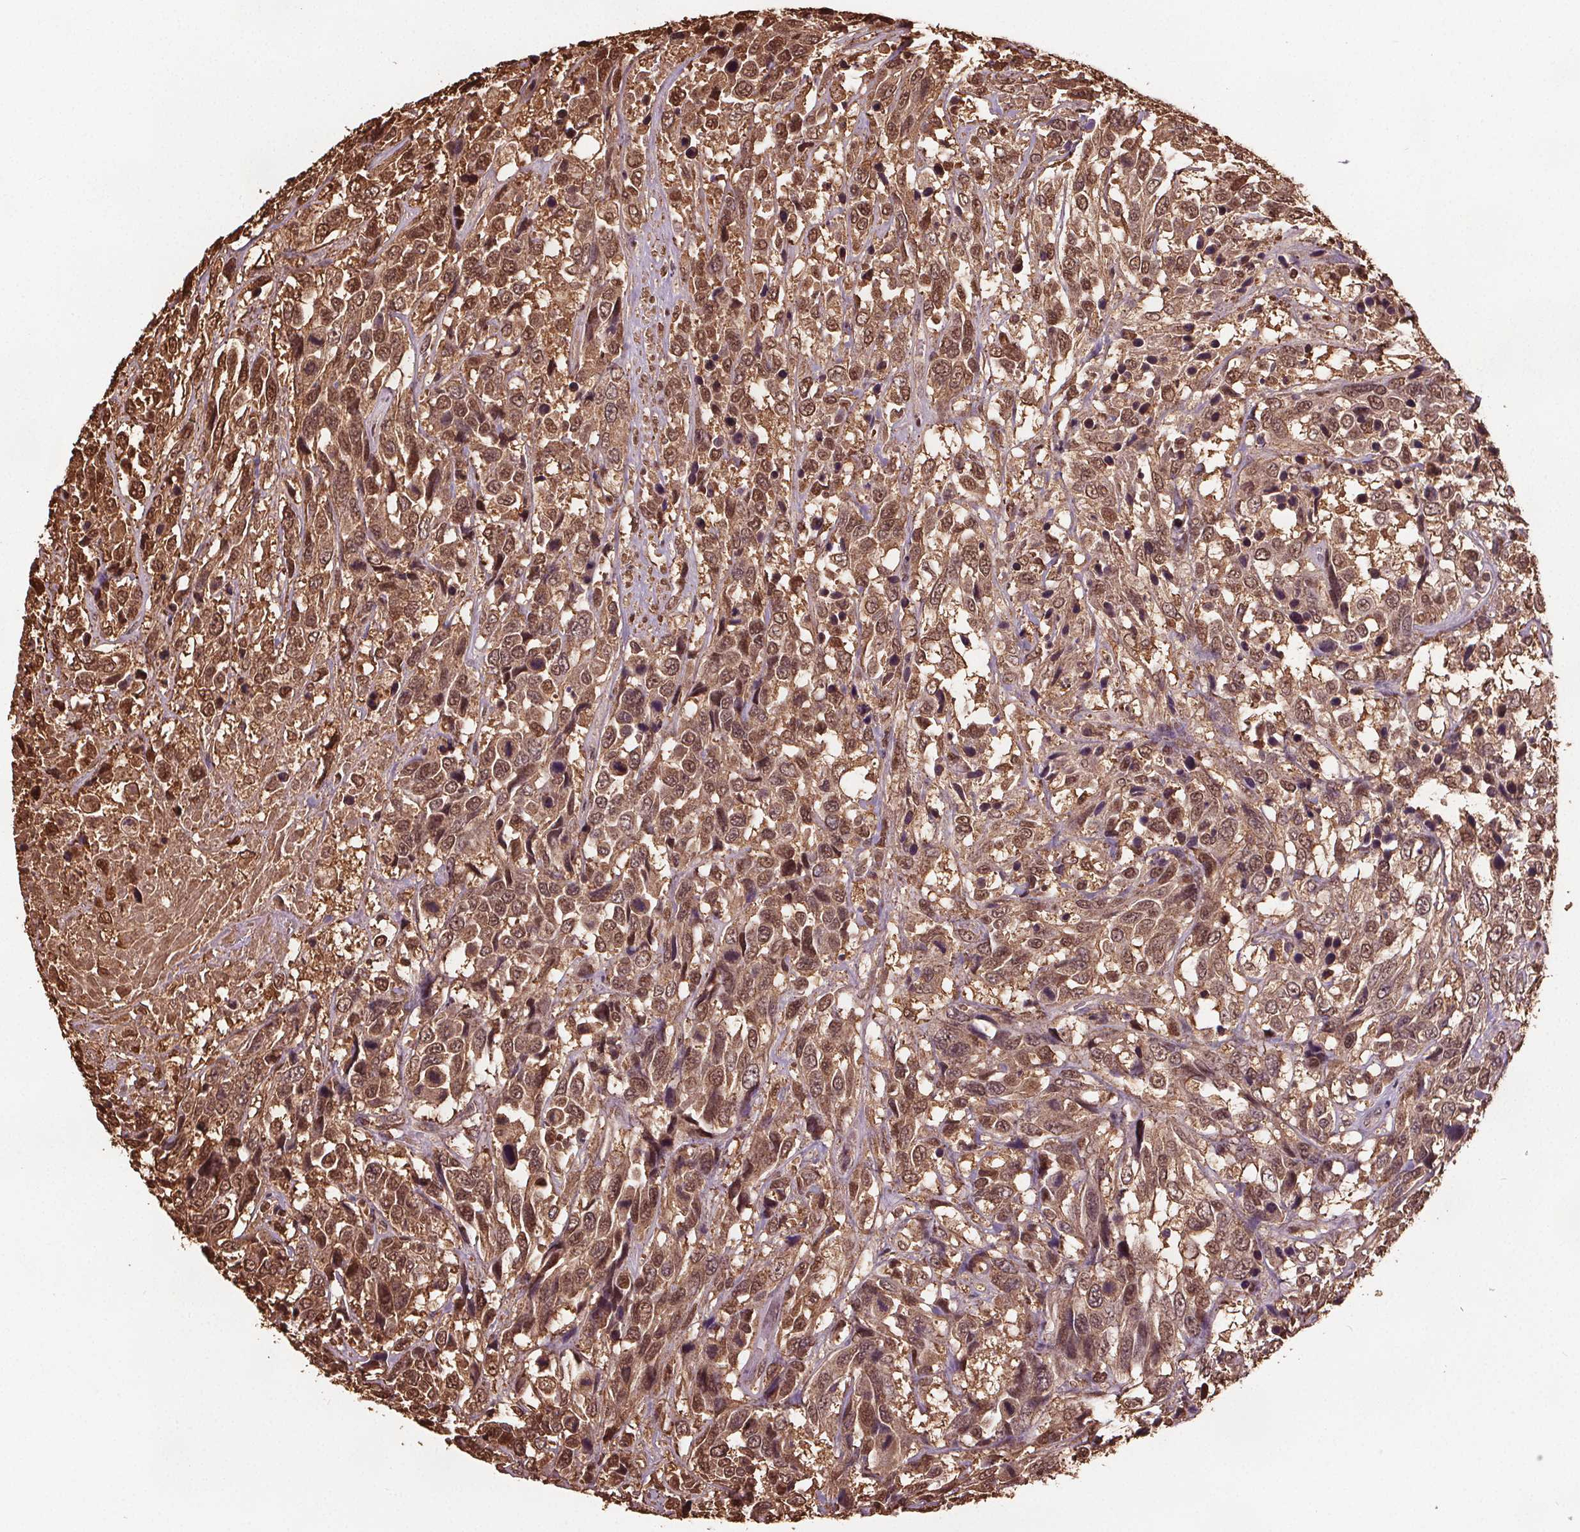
{"staining": {"intensity": "moderate", "quantity": ">75%", "location": "cytoplasmic/membranous,nuclear"}, "tissue": "urothelial cancer", "cell_type": "Tumor cells", "image_type": "cancer", "snomed": [{"axis": "morphology", "description": "Urothelial carcinoma, High grade"}, {"axis": "topography", "description": "Urinary bladder"}], "caption": "Urothelial carcinoma (high-grade) stained for a protein (brown) displays moderate cytoplasmic/membranous and nuclear positive staining in about >75% of tumor cells.", "gene": "ENO1", "patient": {"sex": "female", "age": 70}}